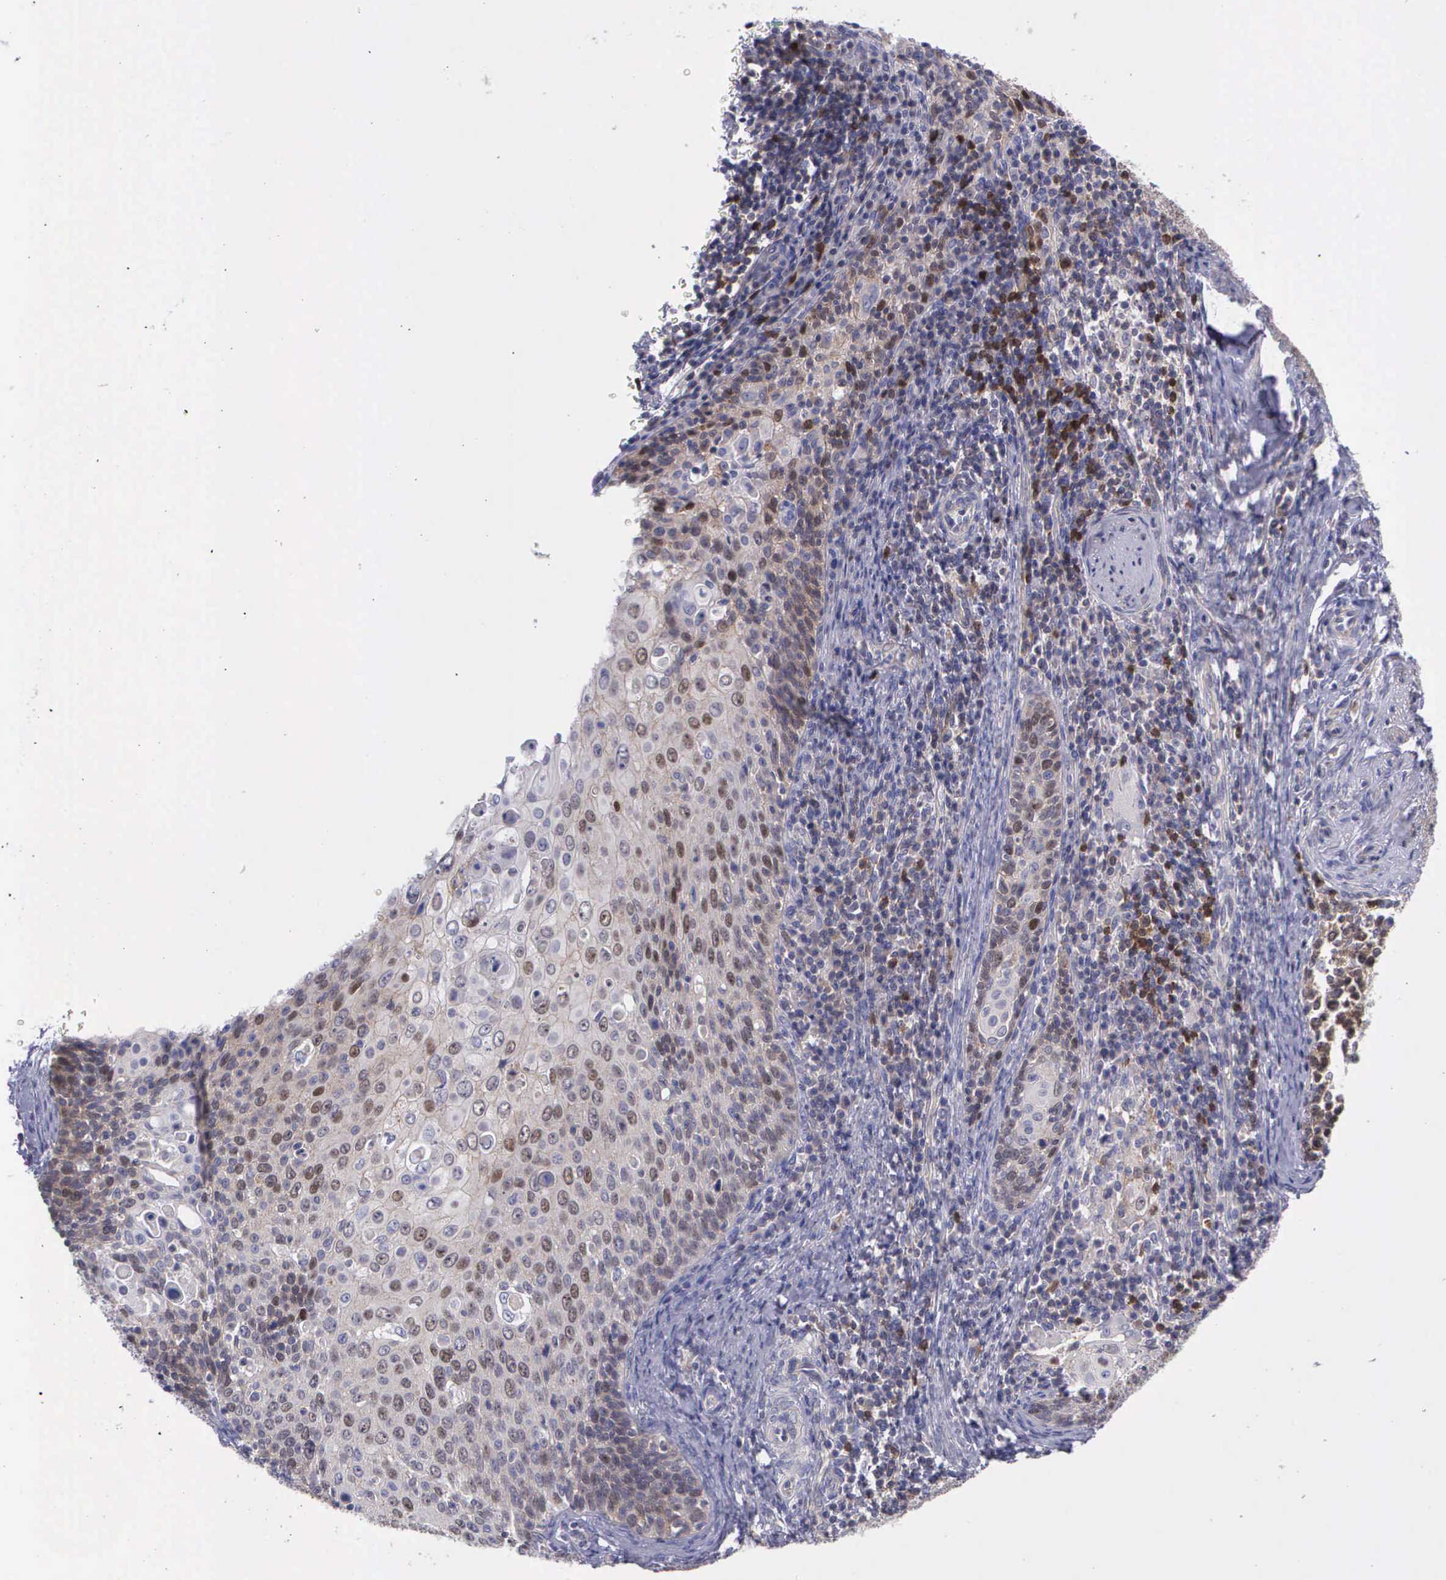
{"staining": {"intensity": "moderate", "quantity": "<25%", "location": "nuclear"}, "tissue": "cervical cancer", "cell_type": "Tumor cells", "image_type": "cancer", "snomed": [{"axis": "morphology", "description": "Squamous cell carcinoma, NOS"}, {"axis": "topography", "description": "Cervix"}], "caption": "Cervical cancer tissue reveals moderate nuclear staining in about <25% of tumor cells, visualized by immunohistochemistry.", "gene": "MICAL3", "patient": {"sex": "female", "age": 33}}